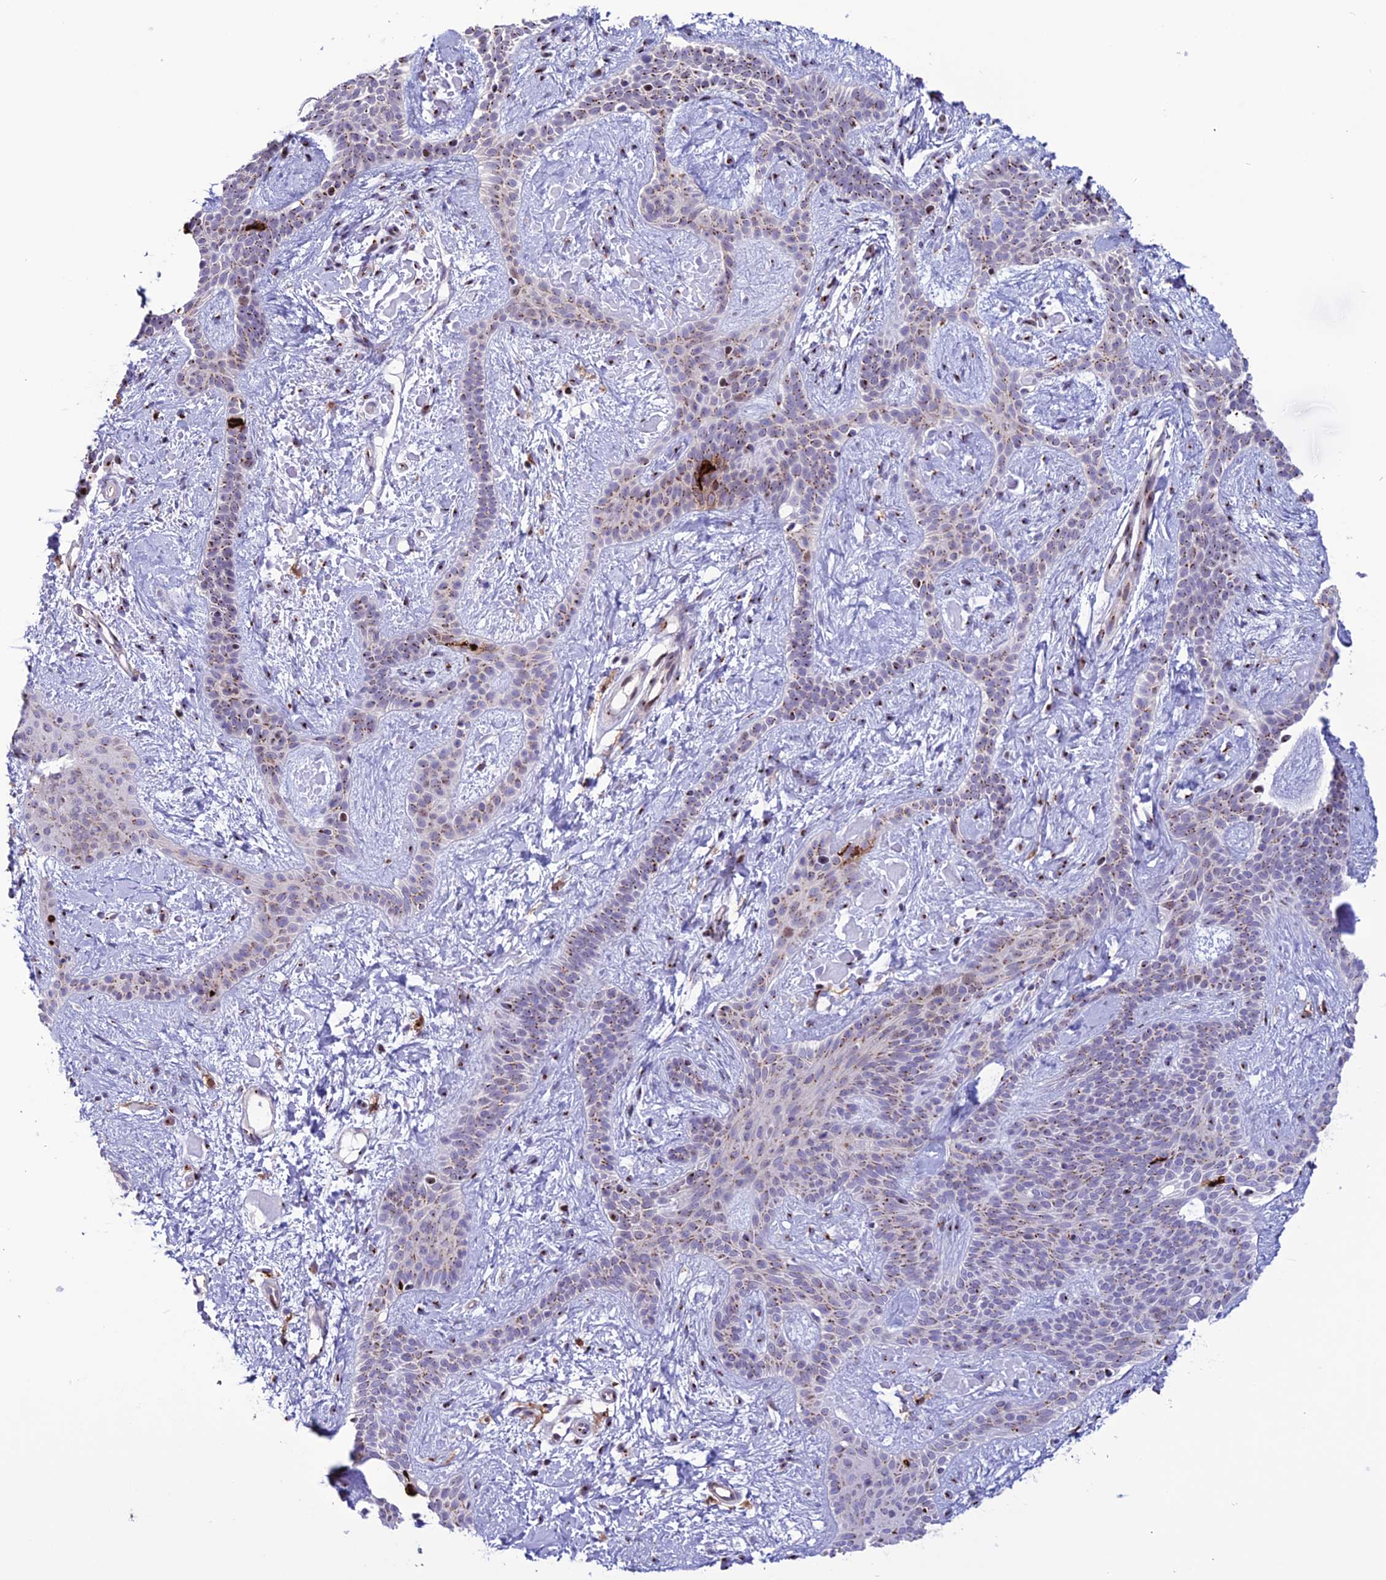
{"staining": {"intensity": "moderate", "quantity": "25%-75%", "location": "cytoplasmic/membranous"}, "tissue": "skin cancer", "cell_type": "Tumor cells", "image_type": "cancer", "snomed": [{"axis": "morphology", "description": "Basal cell carcinoma"}, {"axis": "topography", "description": "Skin"}], "caption": "The histopathology image exhibits staining of skin basal cell carcinoma, revealing moderate cytoplasmic/membranous protein staining (brown color) within tumor cells.", "gene": "PLEKHA4", "patient": {"sex": "male", "age": 78}}